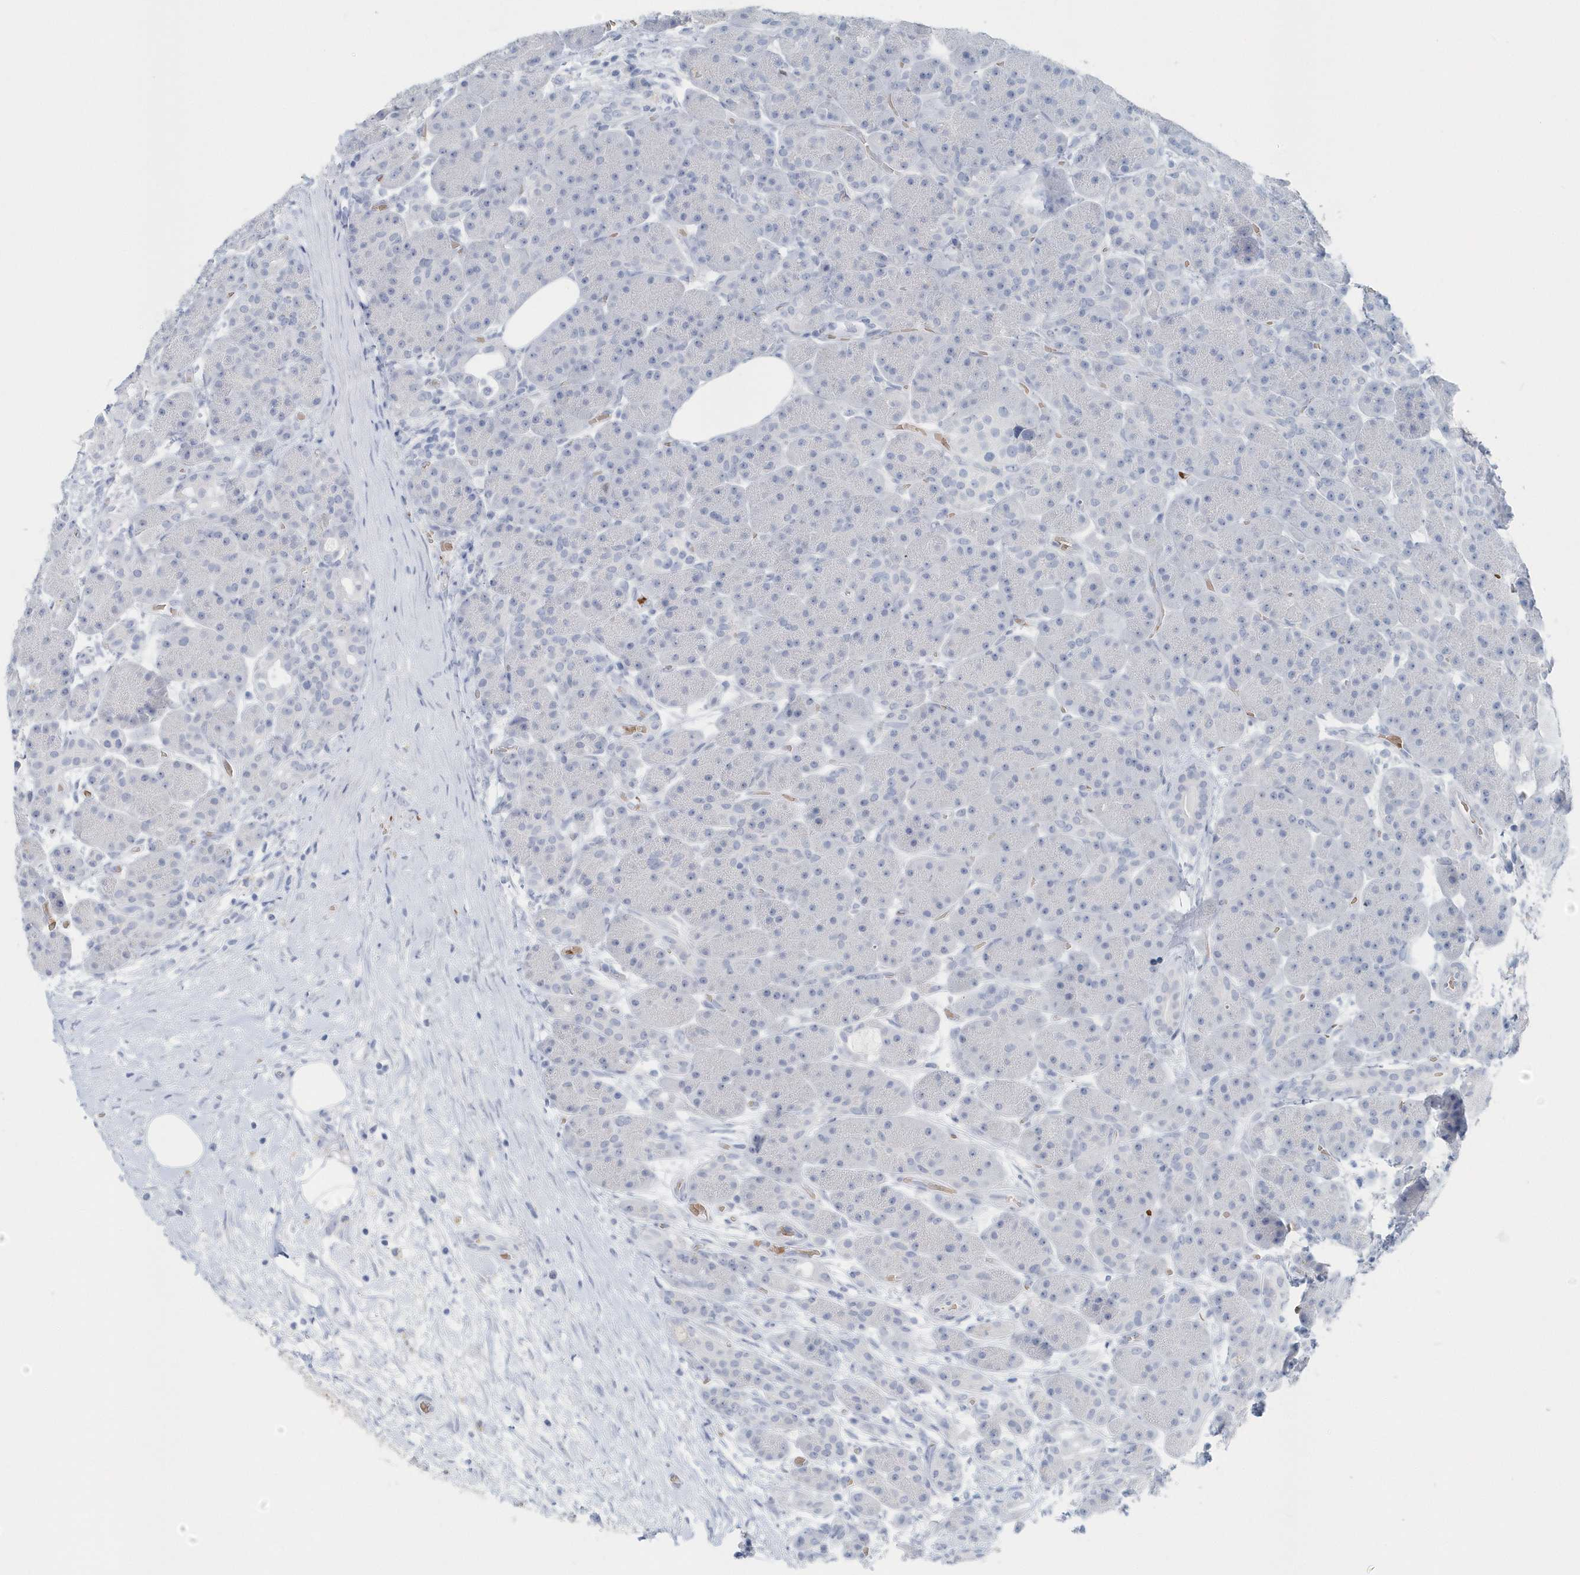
{"staining": {"intensity": "negative", "quantity": "none", "location": "none"}, "tissue": "pancreas", "cell_type": "Exocrine glandular cells", "image_type": "normal", "snomed": [{"axis": "morphology", "description": "Normal tissue, NOS"}, {"axis": "topography", "description": "Pancreas"}], "caption": "An immunohistochemistry (IHC) micrograph of benign pancreas is shown. There is no staining in exocrine glandular cells of pancreas. (Brightfield microscopy of DAB (3,3'-diaminobenzidine) IHC at high magnification).", "gene": "HBA2", "patient": {"sex": "male", "age": 63}}